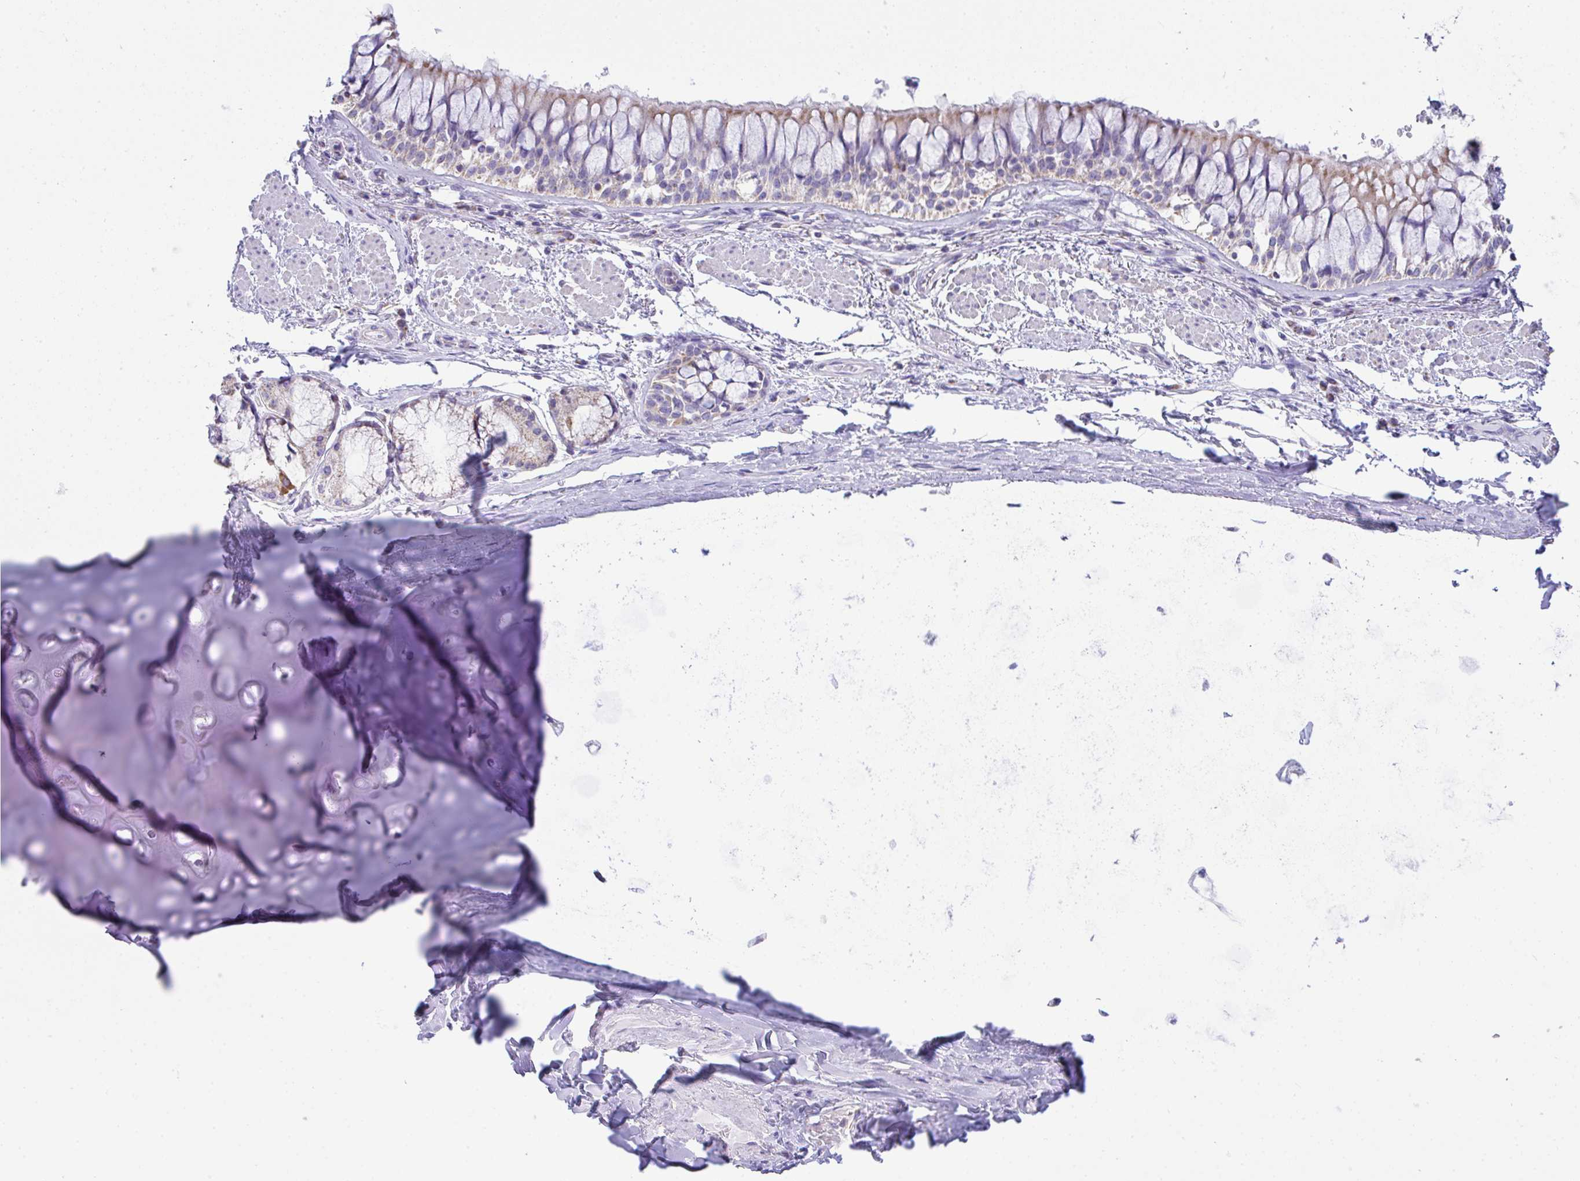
{"staining": {"intensity": "negative", "quantity": "none", "location": "none"}, "tissue": "adipose tissue", "cell_type": "Adipocytes", "image_type": "normal", "snomed": [{"axis": "morphology", "description": "Normal tissue, NOS"}, {"axis": "topography", "description": "Cartilage tissue"}, {"axis": "topography", "description": "Bronchus"}], "caption": "Immunohistochemistry of unremarkable human adipose tissue shows no staining in adipocytes. The staining is performed using DAB (3,3'-diaminobenzidine) brown chromogen with nuclei counter-stained in using hematoxylin.", "gene": "NLRP8", "patient": {"sex": "male", "age": 64}}